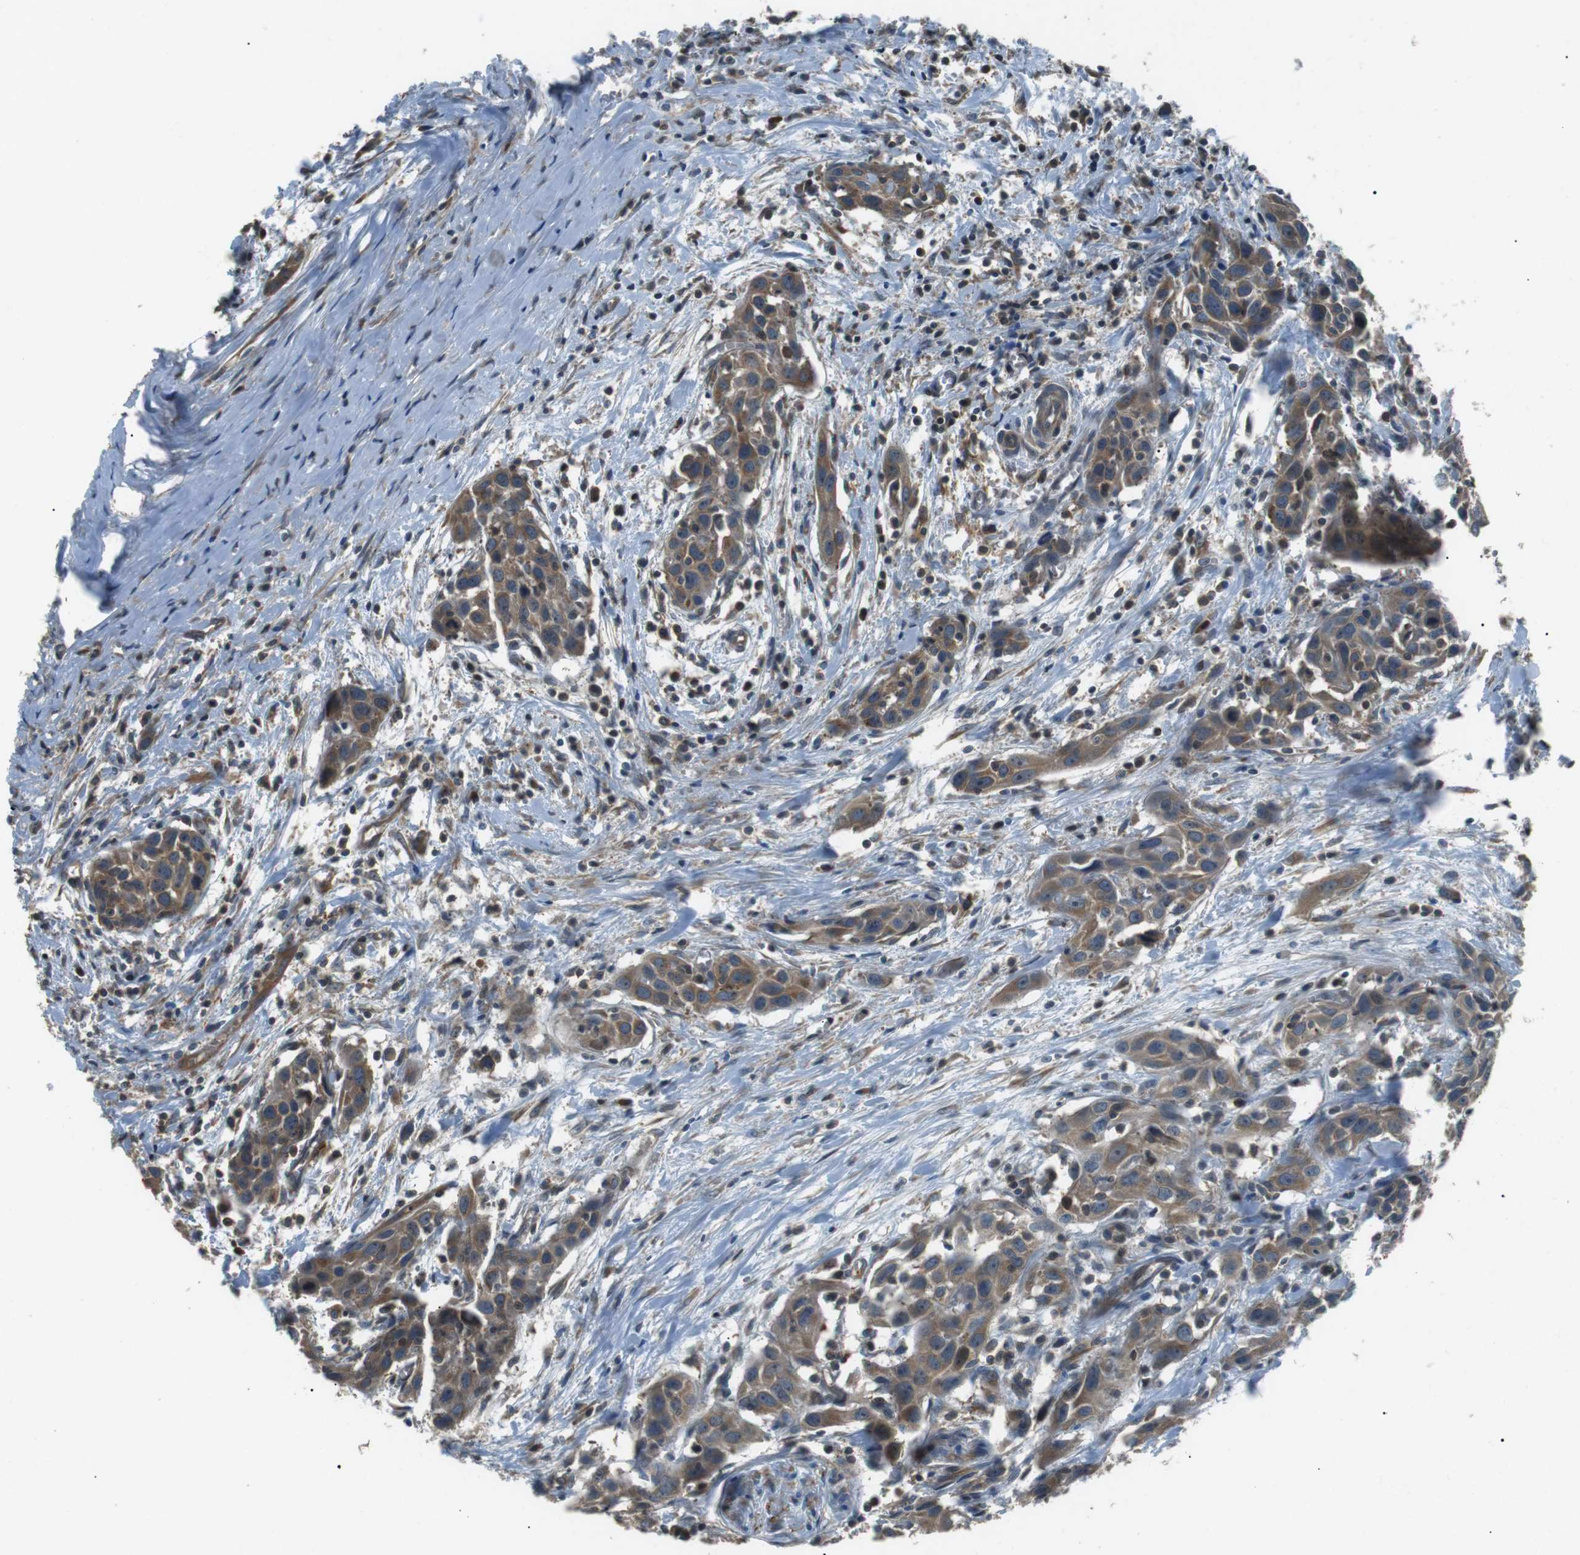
{"staining": {"intensity": "moderate", "quantity": ">75%", "location": "cytoplasmic/membranous"}, "tissue": "head and neck cancer", "cell_type": "Tumor cells", "image_type": "cancer", "snomed": [{"axis": "morphology", "description": "Squamous cell carcinoma, NOS"}, {"axis": "topography", "description": "Oral tissue"}, {"axis": "topography", "description": "Head-Neck"}], "caption": "Protein staining of head and neck cancer tissue reveals moderate cytoplasmic/membranous staining in about >75% of tumor cells.", "gene": "GPR161", "patient": {"sex": "female", "age": 50}}